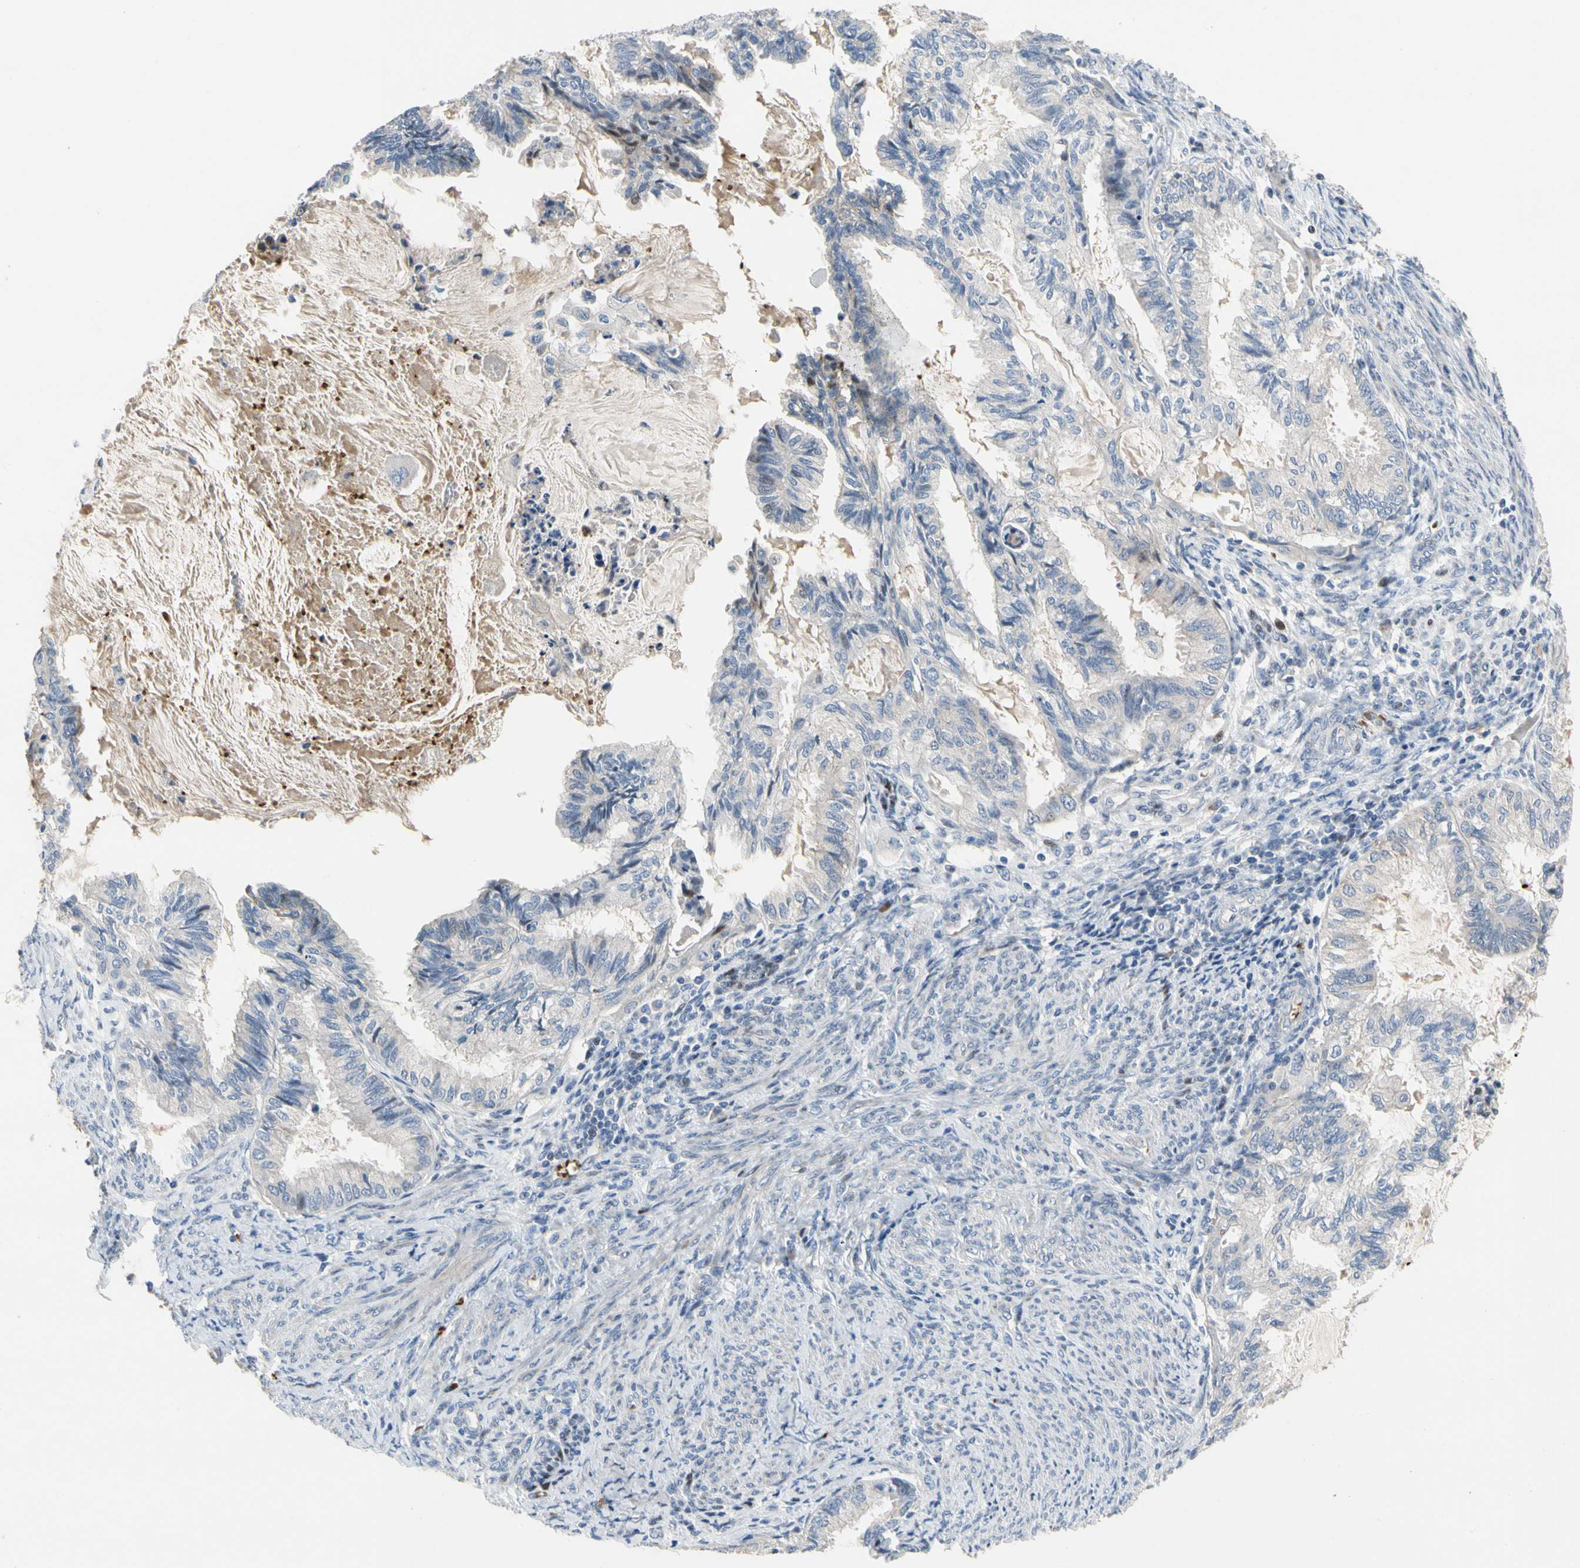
{"staining": {"intensity": "negative", "quantity": "none", "location": "none"}, "tissue": "cervical cancer", "cell_type": "Tumor cells", "image_type": "cancer", "snomed": [{"axis": "morphology", "description": "Normal tissue, NOS"}, {"axis": "morphology", "description": "Adenocarcinoma, NOS"}, {"axis": "topography", "description": "Cervix"}, {"axis": "topography", "description": "Endometrium"}], "caption": "This is a photomicrograph of IHC staining of cervical adenocarcinoma, which shows no expression in tumor cells.", "gene": "HMGCR", "patient": {"sex": "female", "age": 86}}